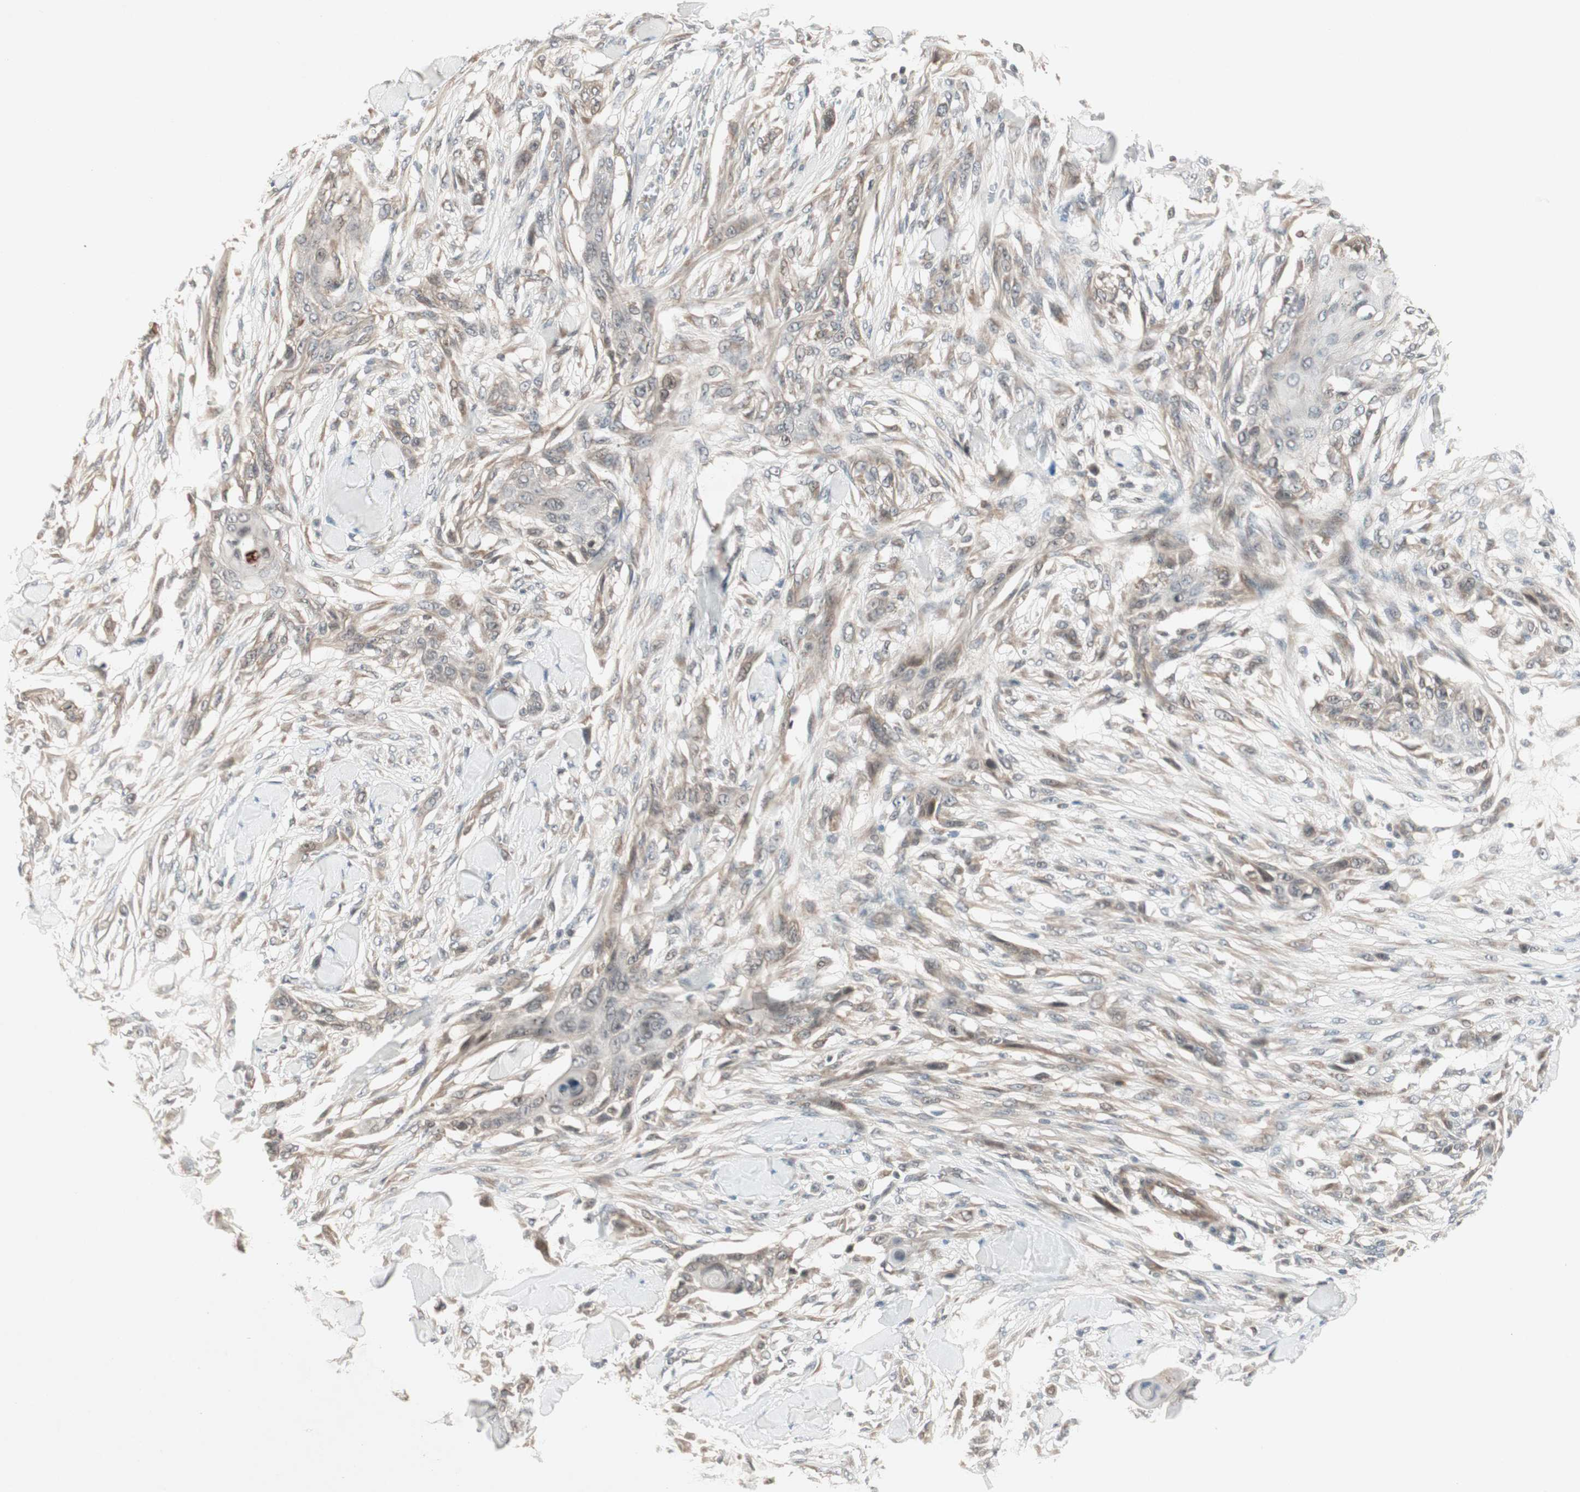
{"staining": {"intensity": "weak", "quantity": "25%-75%", "location": "cytoplasmic/membranous"}, "tissue": "skin cancer", "cell_type": "Tumor cells", "image_type": "cancer", "snomed": [{"axis": "morphology", "description": "Squamous cell carcinoma, NOS"}, {"axis": "topography", "description": "Skin"}], "caption": "A low amount of weak cytoplasmic/membranous staining is appreciated in about 25%-75% of tumor cells in skin cancer (squamous cell carcinoma) tissue.", "gene": "PGBD1", "patient": {"sex": "female", "age": 59}}